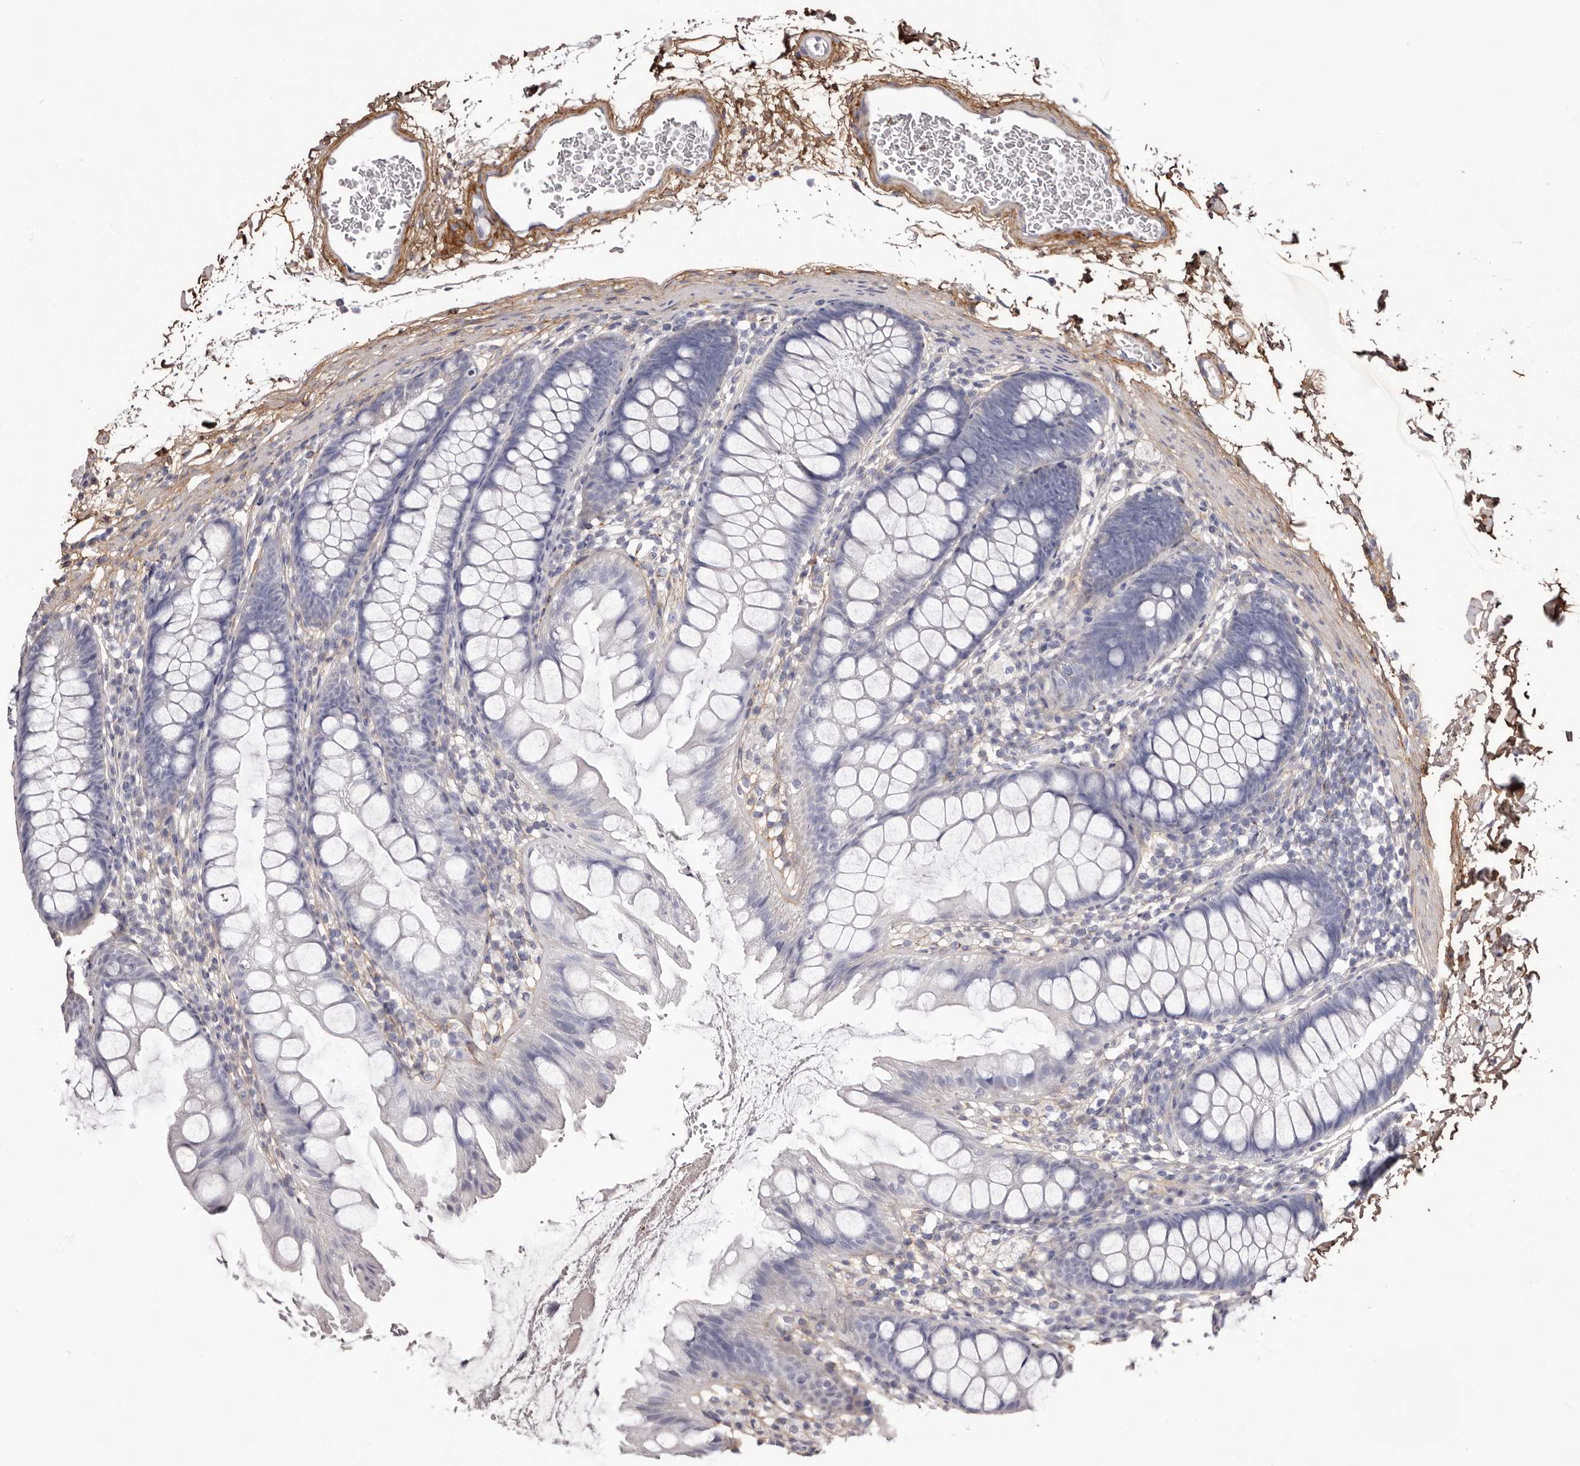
{"staining": {"intensity": "moderate", "quantity": ">75%", "location": "cytoplasmic/membranous"}, "tissue": "colon", "cell_type": "Endothelial cells", "image_type": "normal", "snomed": [{"axis": "morphology", "description": "Normal tissue, NOS"}, {"axis": "topography", "description": "Colon"}], "caption": "Colon was stained to show a protein in brown. There is medium levels of moderate cytoplasmic/membranous positivity in about >75% of endothelial cells. The staining was performed using DAB to visualize the protein expression in brown, while the nuclei were stained in blue with hematoxylin (Magnification: 20x).", "gene": "COL6A1", "patient": {"sex": "female", "age": 62}}